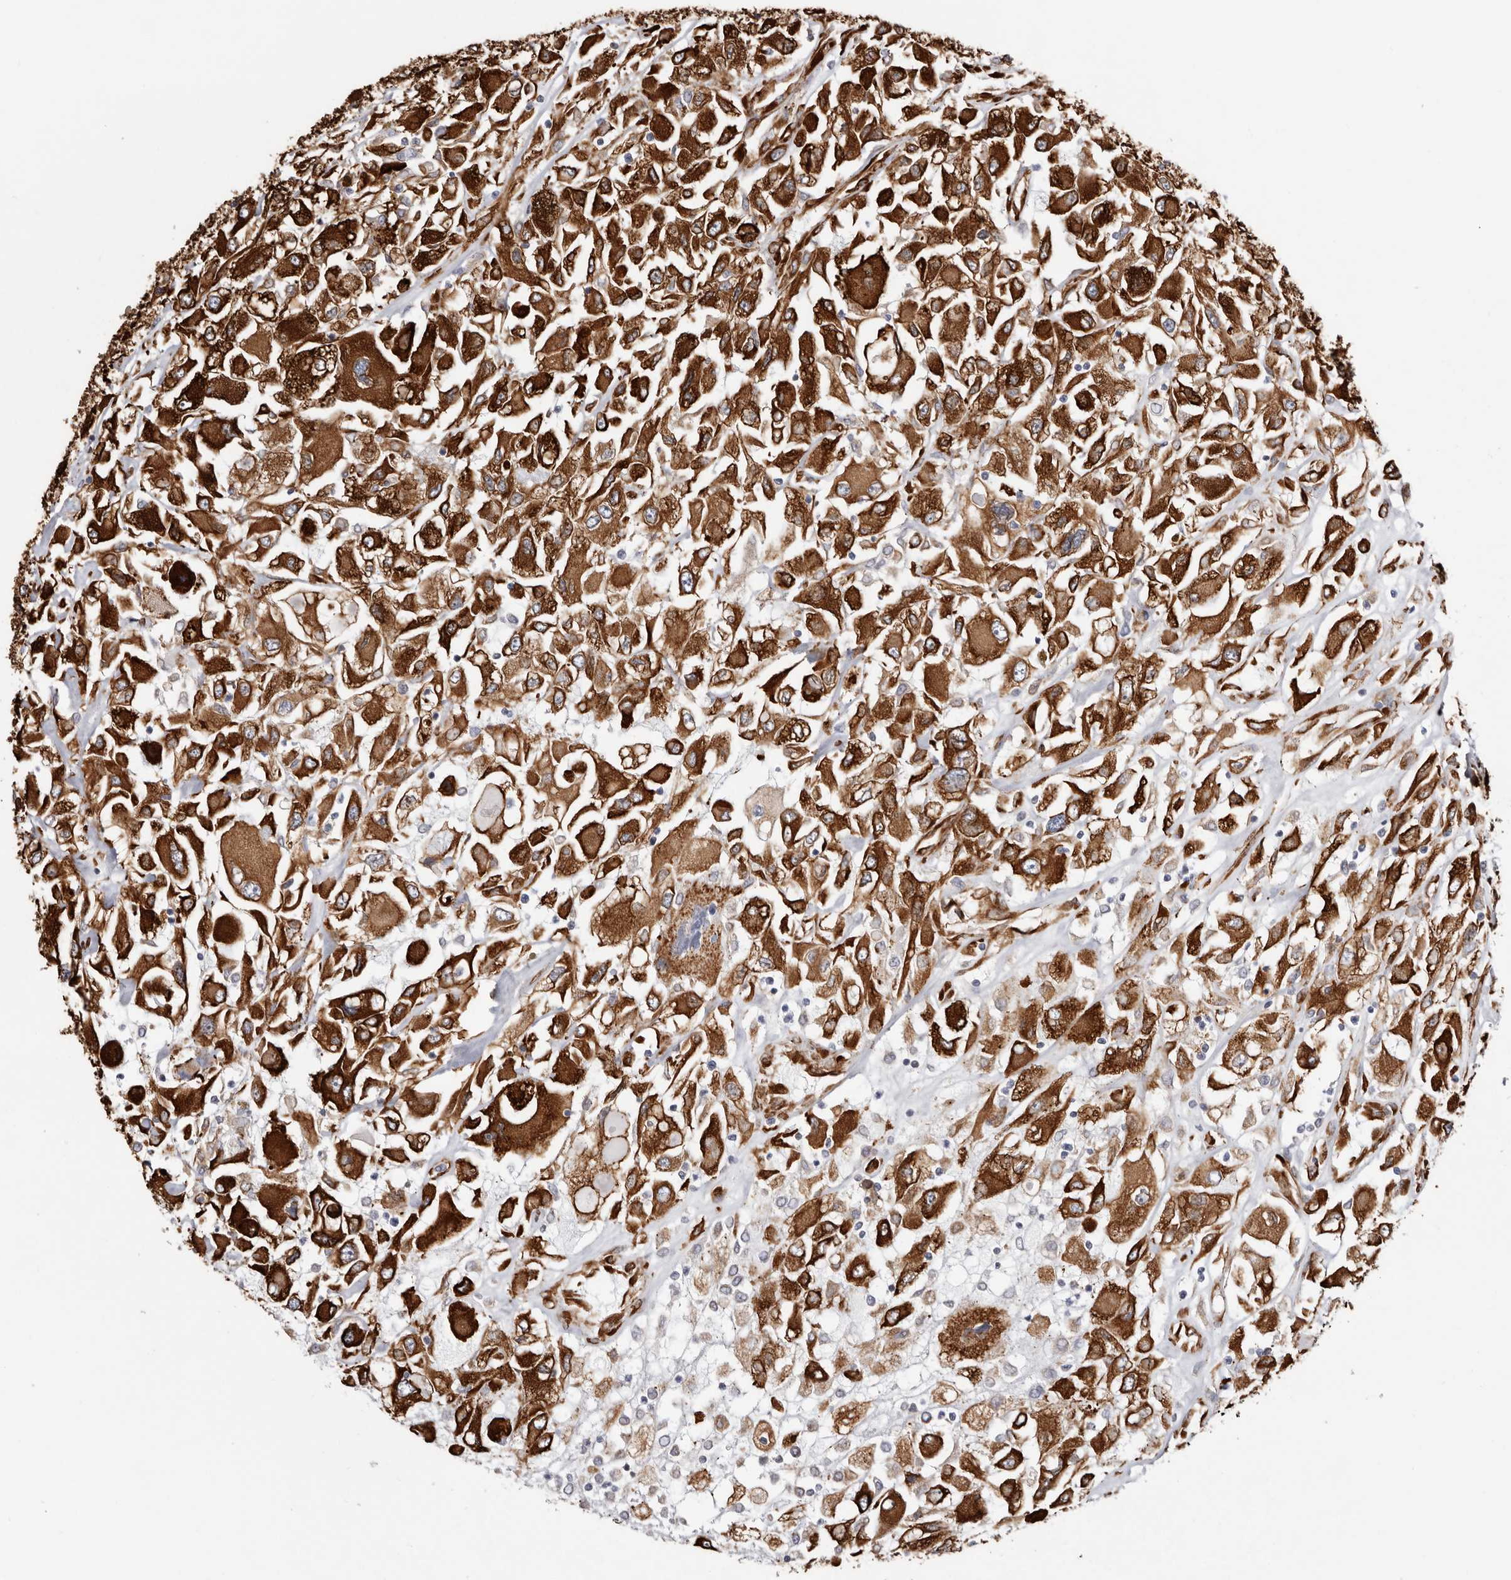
{"staining": {"intensity": "strong", "quantity": ">75%", "location": "cytoplasmic/membranous"}, "tissue": "renal cancer", "cell_type": "Tumor cells", "image_type": "cancer", "snomed": [{"axis": "morphology", "description": "Adenocarcinoma, NOS"}, {"axis": "topography", "description": "Kidney"}], "caption": "Human renal adenocarcinoma stained for a protein (brown) displays strong cytoplasmic/membranous positive expression in about >75% of tumor cells.", "gene": "SEMA3E", "patient": {"sex": "female", "age": 52}}